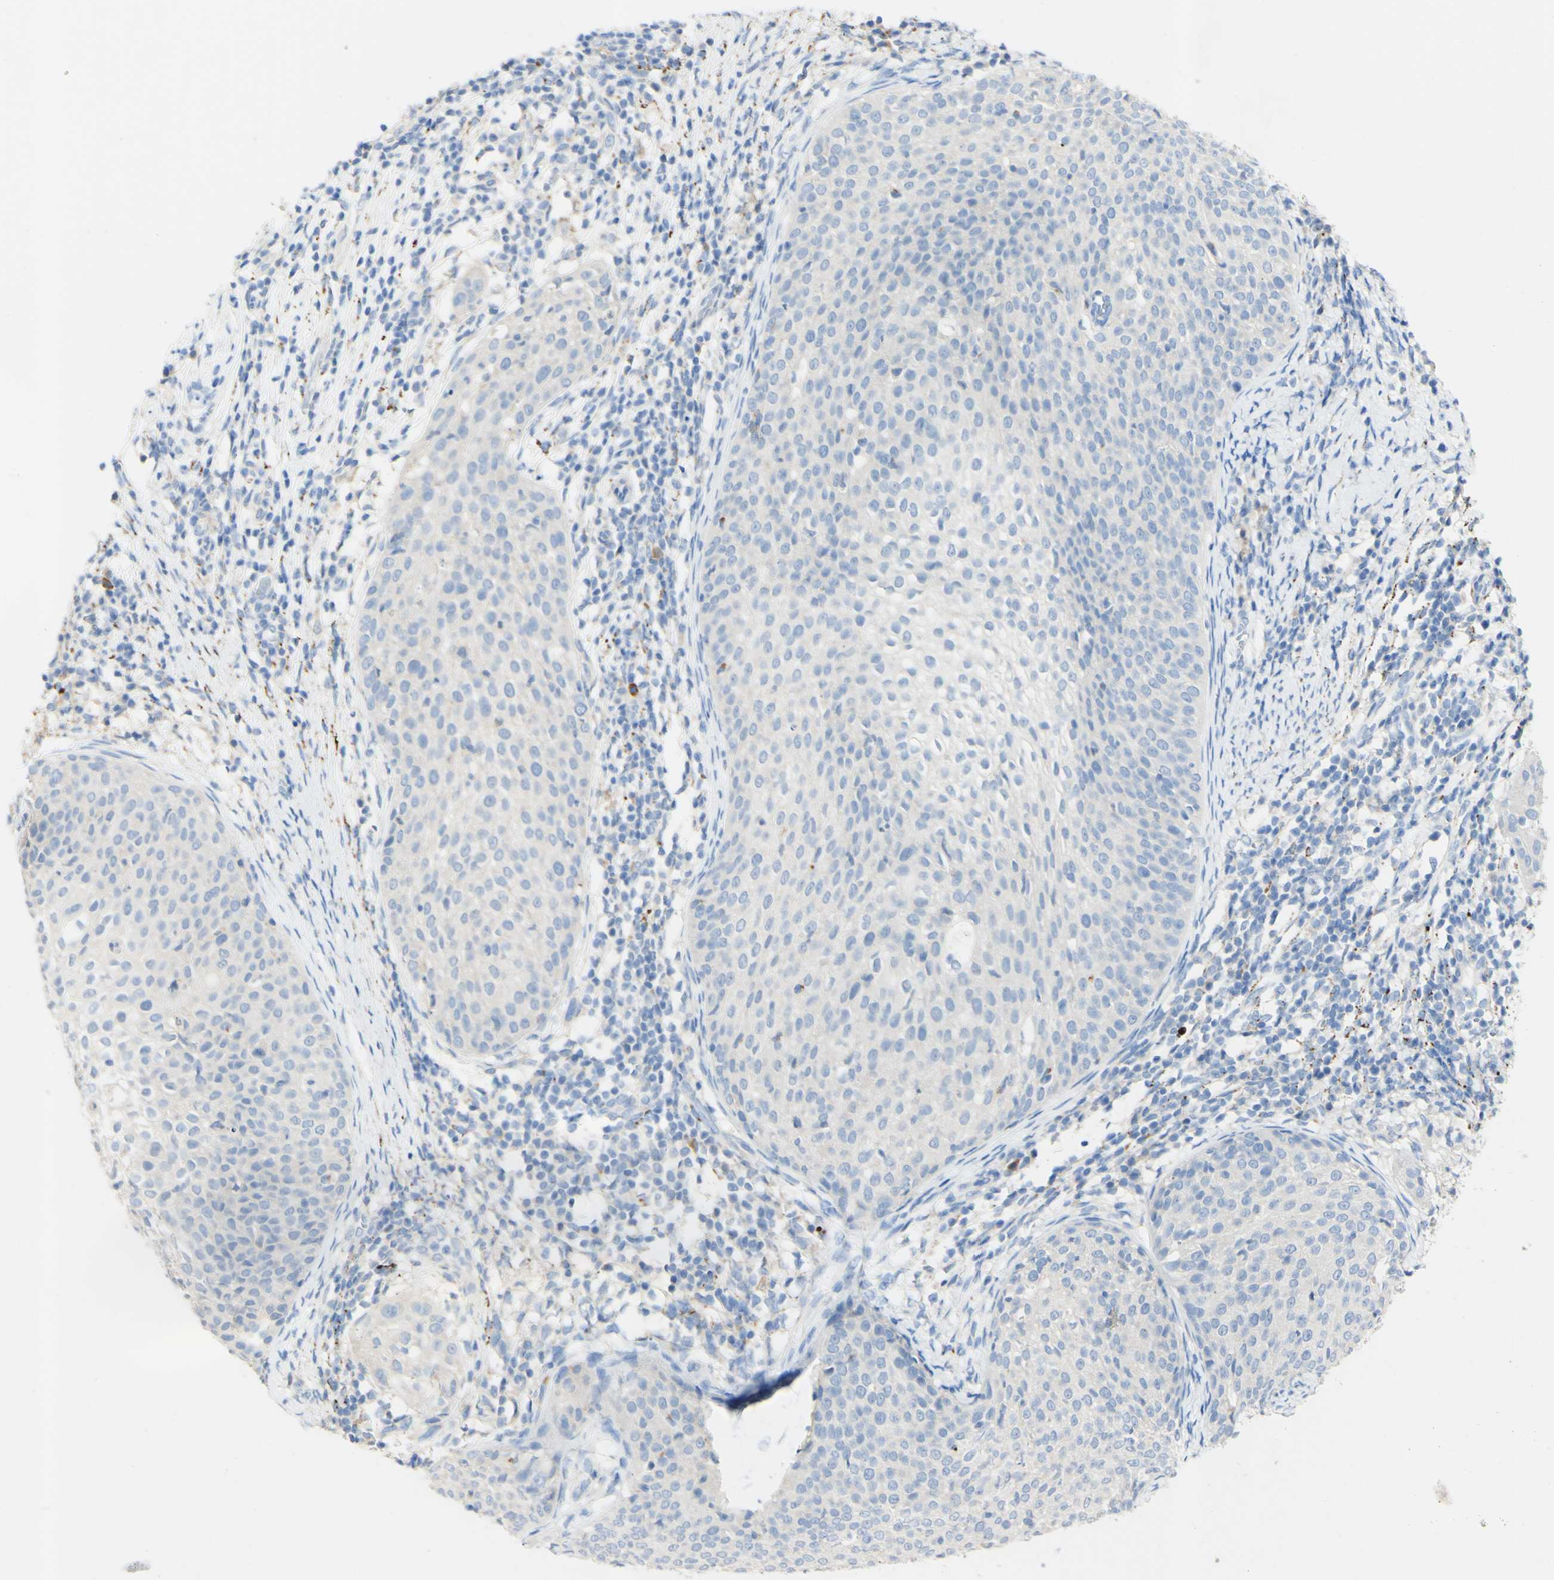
{"staining": {"intensity": "negative", "quantity": "none", "location": "none"}, "tissue": "cervical cancer", "cell_type": "Tumor cells", "image_type": "cancer", "snomed": [{"axis": "morphology", "description": "Squamous cell carcinoma, NOS"}, {"axis": "topography", "description": "Cervix"}], "caption": "Photomicrograph shows no significant protein staining in tumor cells of cervical cancer (squamous cell carcinoma).", "gene": "FGF4", "patient": {"sex": "female", "age": 51}}